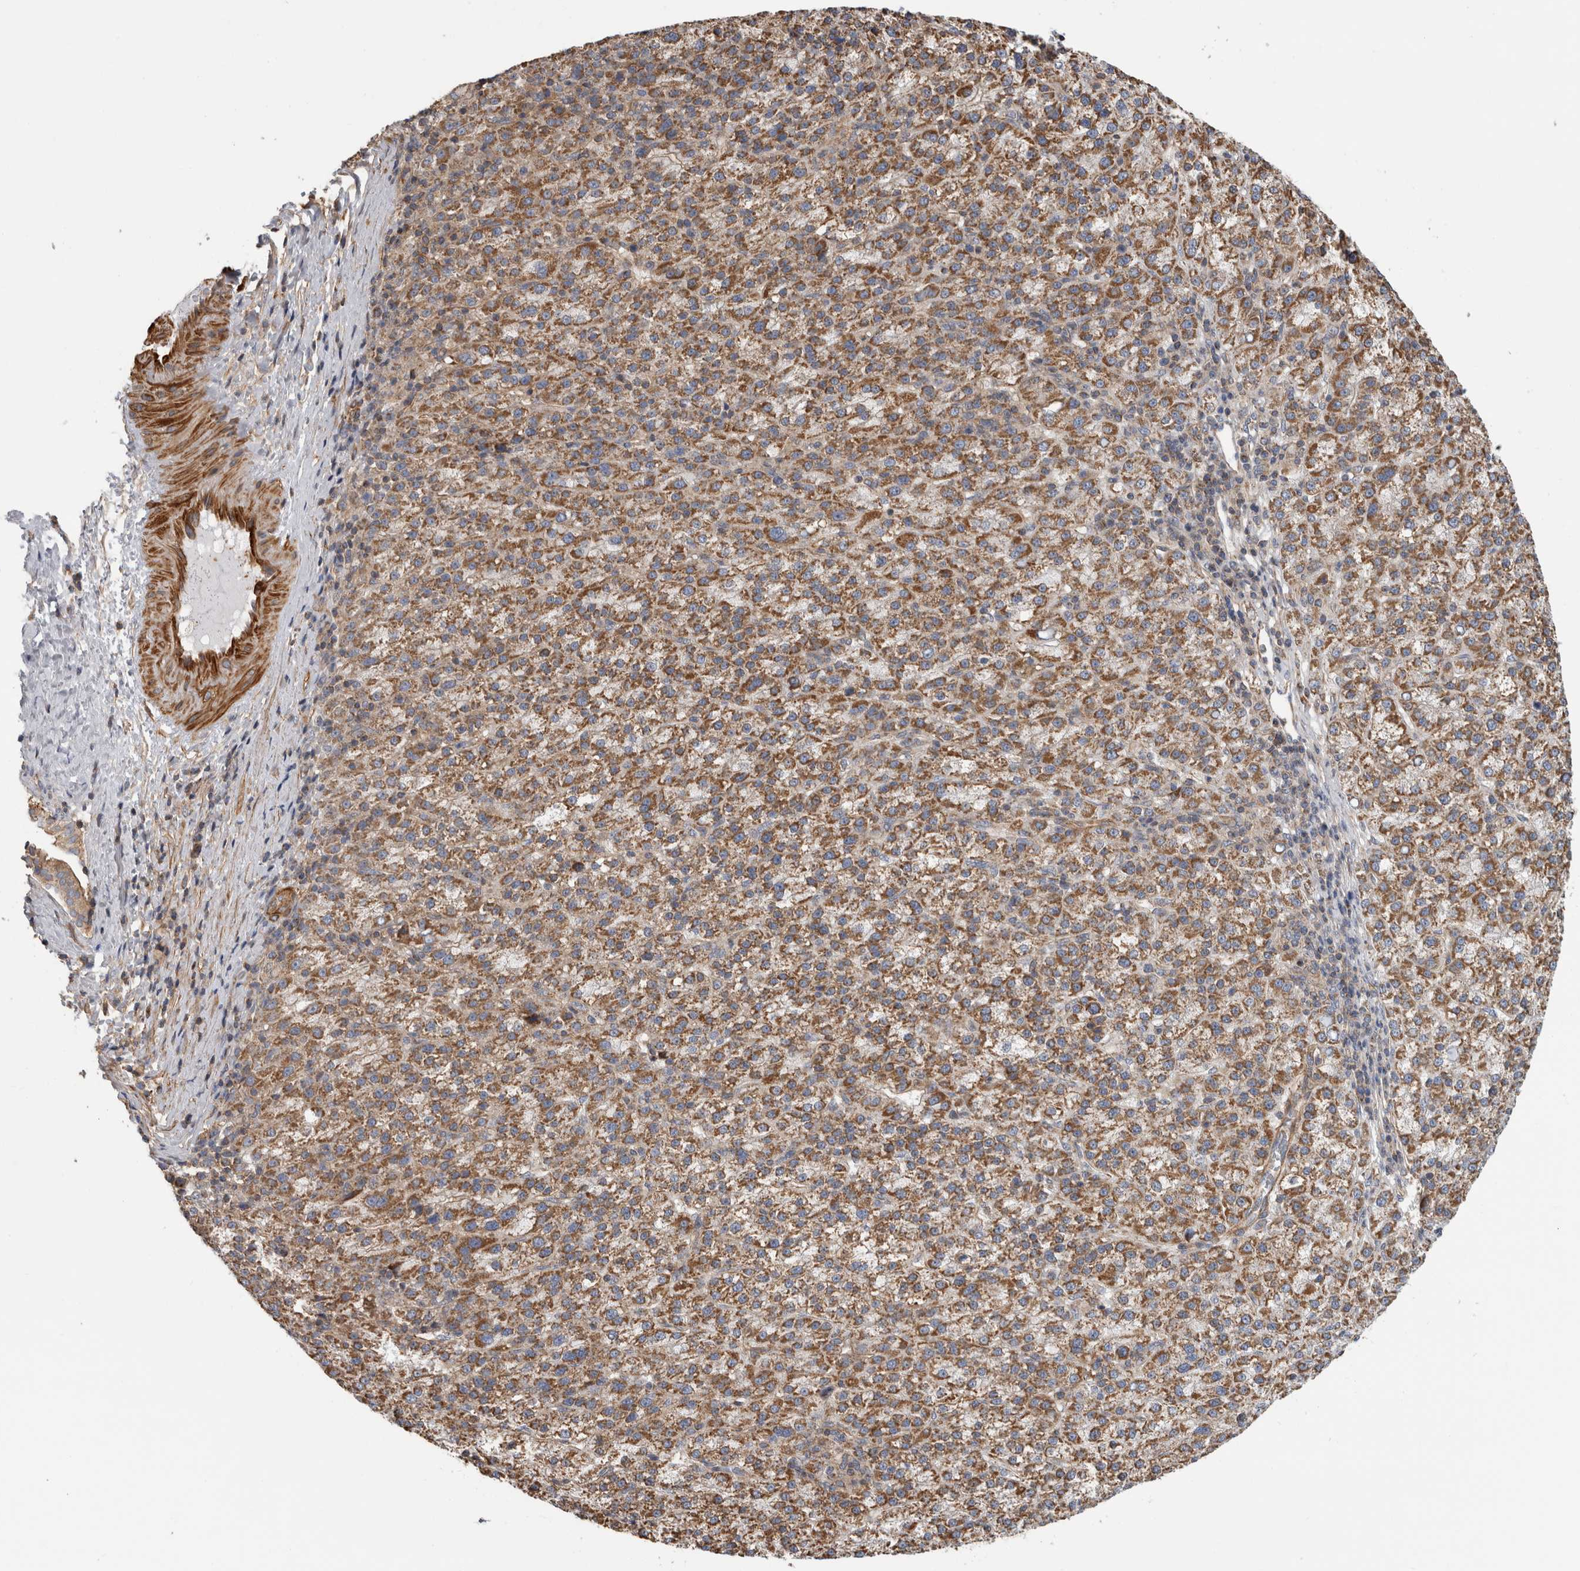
{"staining": {"intensity": "moderate", "quantity": ">75%", "location": "cytoplasmic/membranous"}, "tissue": "liver cancer", "cell_type": "Tumor cells", "image_type": "cancer", "snomed": [{"axis": "morphology", "description": "Carcinoma, Hepatocellular, NOS"}, {"axis": "topography", "description": "Liver"}], "caption": "IHC (DAB (3,3'-diaminobenzidine)) staining of liver cancer exhibits moderate cytoplasmic/membranous protein staining in about >75% of tumor cells.", "gene": "SFXN2", "patient": {"sex": "female", "age": 58}}